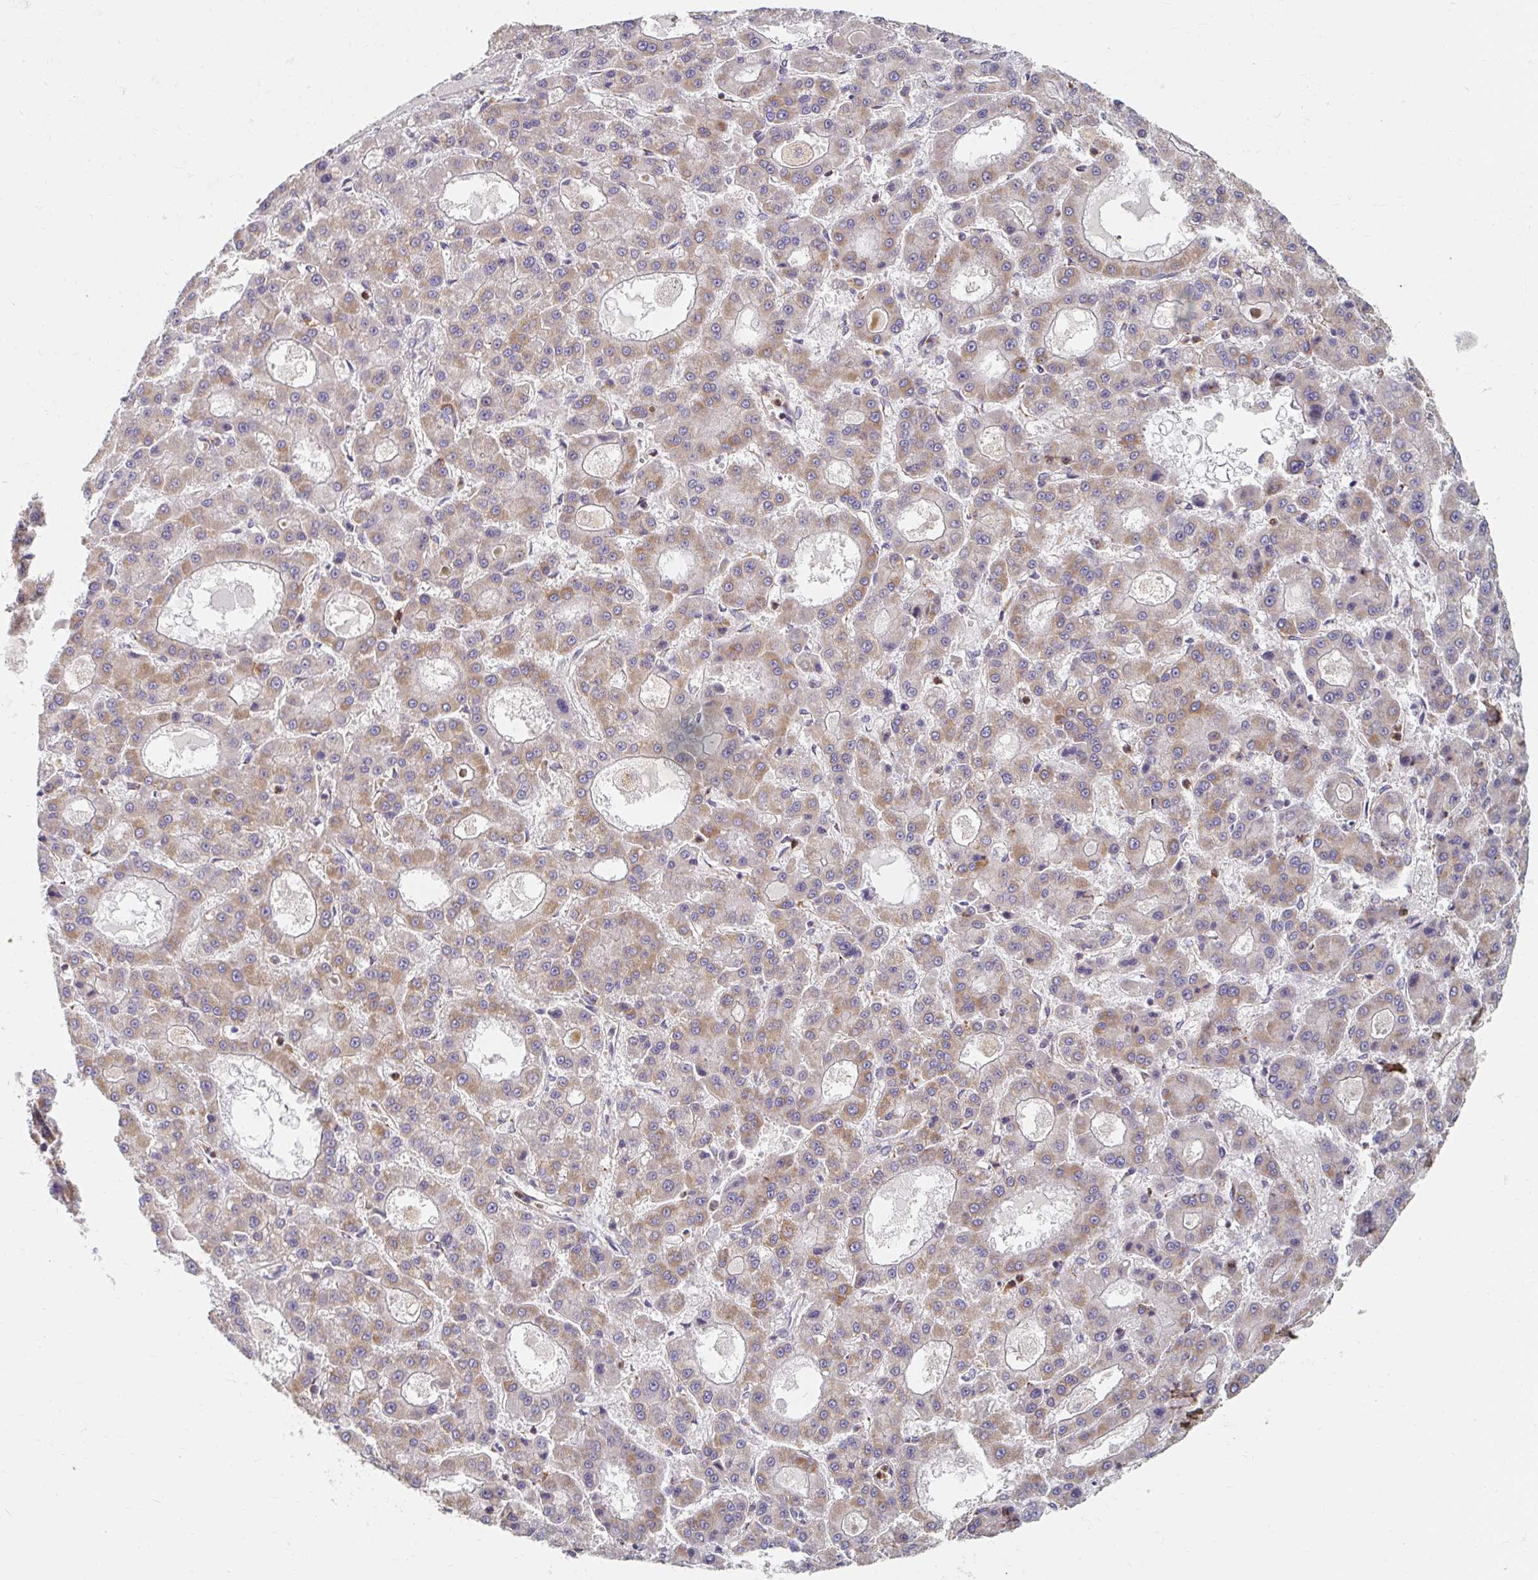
{"staining": {"intensity": "weak", "quantity": ">75%", "location": "cytoplasmic/membranous"}, "tissue": "liver cancer", "cell_type": "Tumor cells", "image_type": "cancer", "snomed": [{"axis": "morphology", "description": "Carcinoma, Hepatocellular, NOS"}, {"axis": "topography", "description": "Liver"}], "caption": "This image exhibits IHC staining of human liver cancer (hepatocellular carcinoma), with low weak cytoplasmic/membranous positivity in approximately >75% of tumor cells.", "gene": "MAVS", "patient": {"sex": "male", "age": 70}}